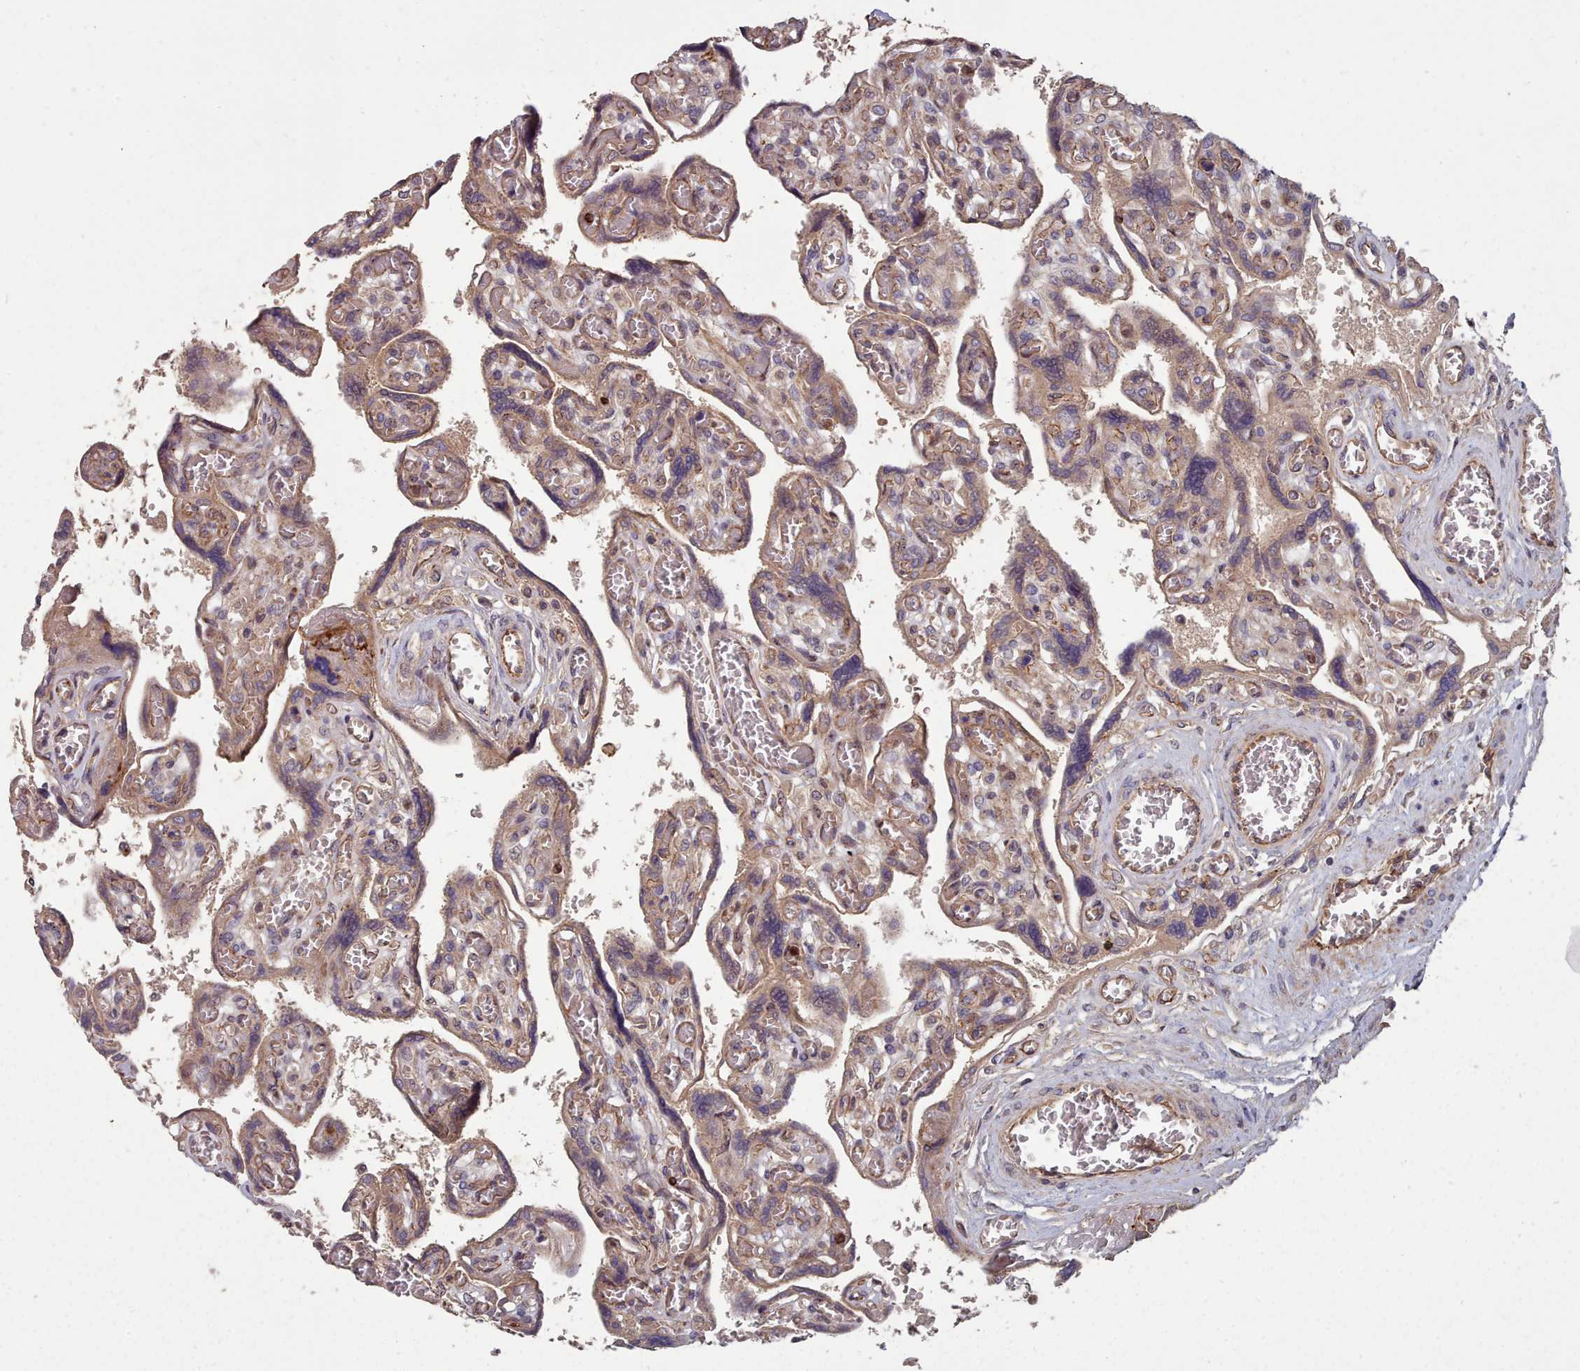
{"staining": {"intensity": "strong", "quantity": "25%-75%", "location": "cytoplasmic/membranous"}, "tissue": "placenta", "cell_type": "Trophoblastic cells", "image_type": "normal", "snomed": [{"axis": "morphology", "description": "Normal tissue, NOS"}, {"axis": "topography", "description": "Placenta"}], "caption": "Placenta stained with a brown dye demonstrates strong cytoplasmic/membranous positive staining in approximately 25%-75% of trophoblastic cells.", "gene": "THSD7B", "patient": {"sex": "female", "age": 39}}